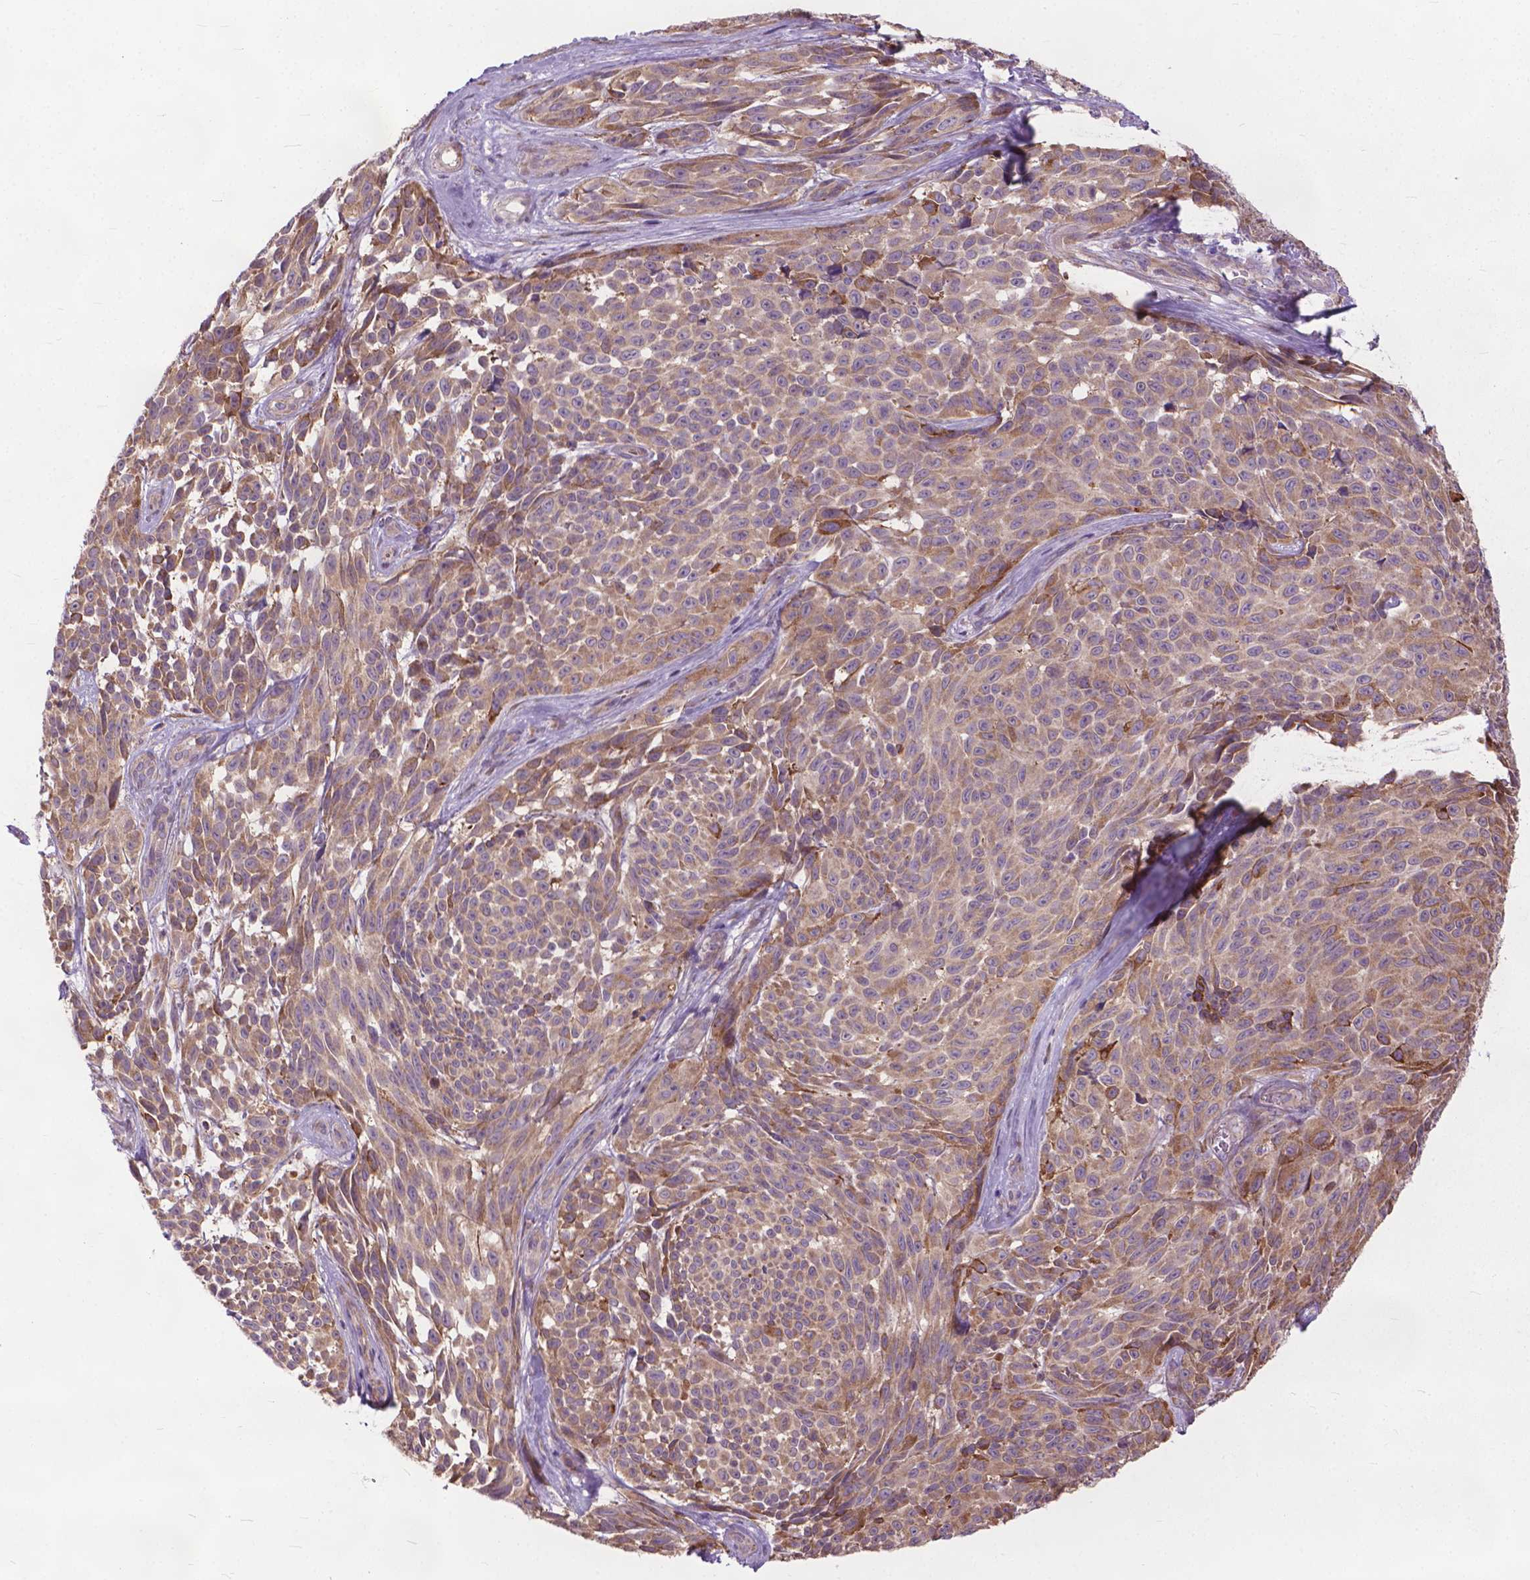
{"staining": {"intensity": "moderate", "quantity": ">75%", "location": "cytoplasmic/membranous"}, "tissue": "melanoma", "cell_type": "Tumor cells", "image_type": "cancer", "snomed": [{"axis": "morphology", "description": "Malignant melanoma, NOS"}, {"axis": "topography", "description": "Skin"}], "caption": "Malignant melanoma stained with DAB IHC exhibits medium levels of moderate cytoplasmic/membranous staining in approximately >75% of tumor cells.", "gene": "NUDT1", "patient": {"sex": "female", "age": 88}}